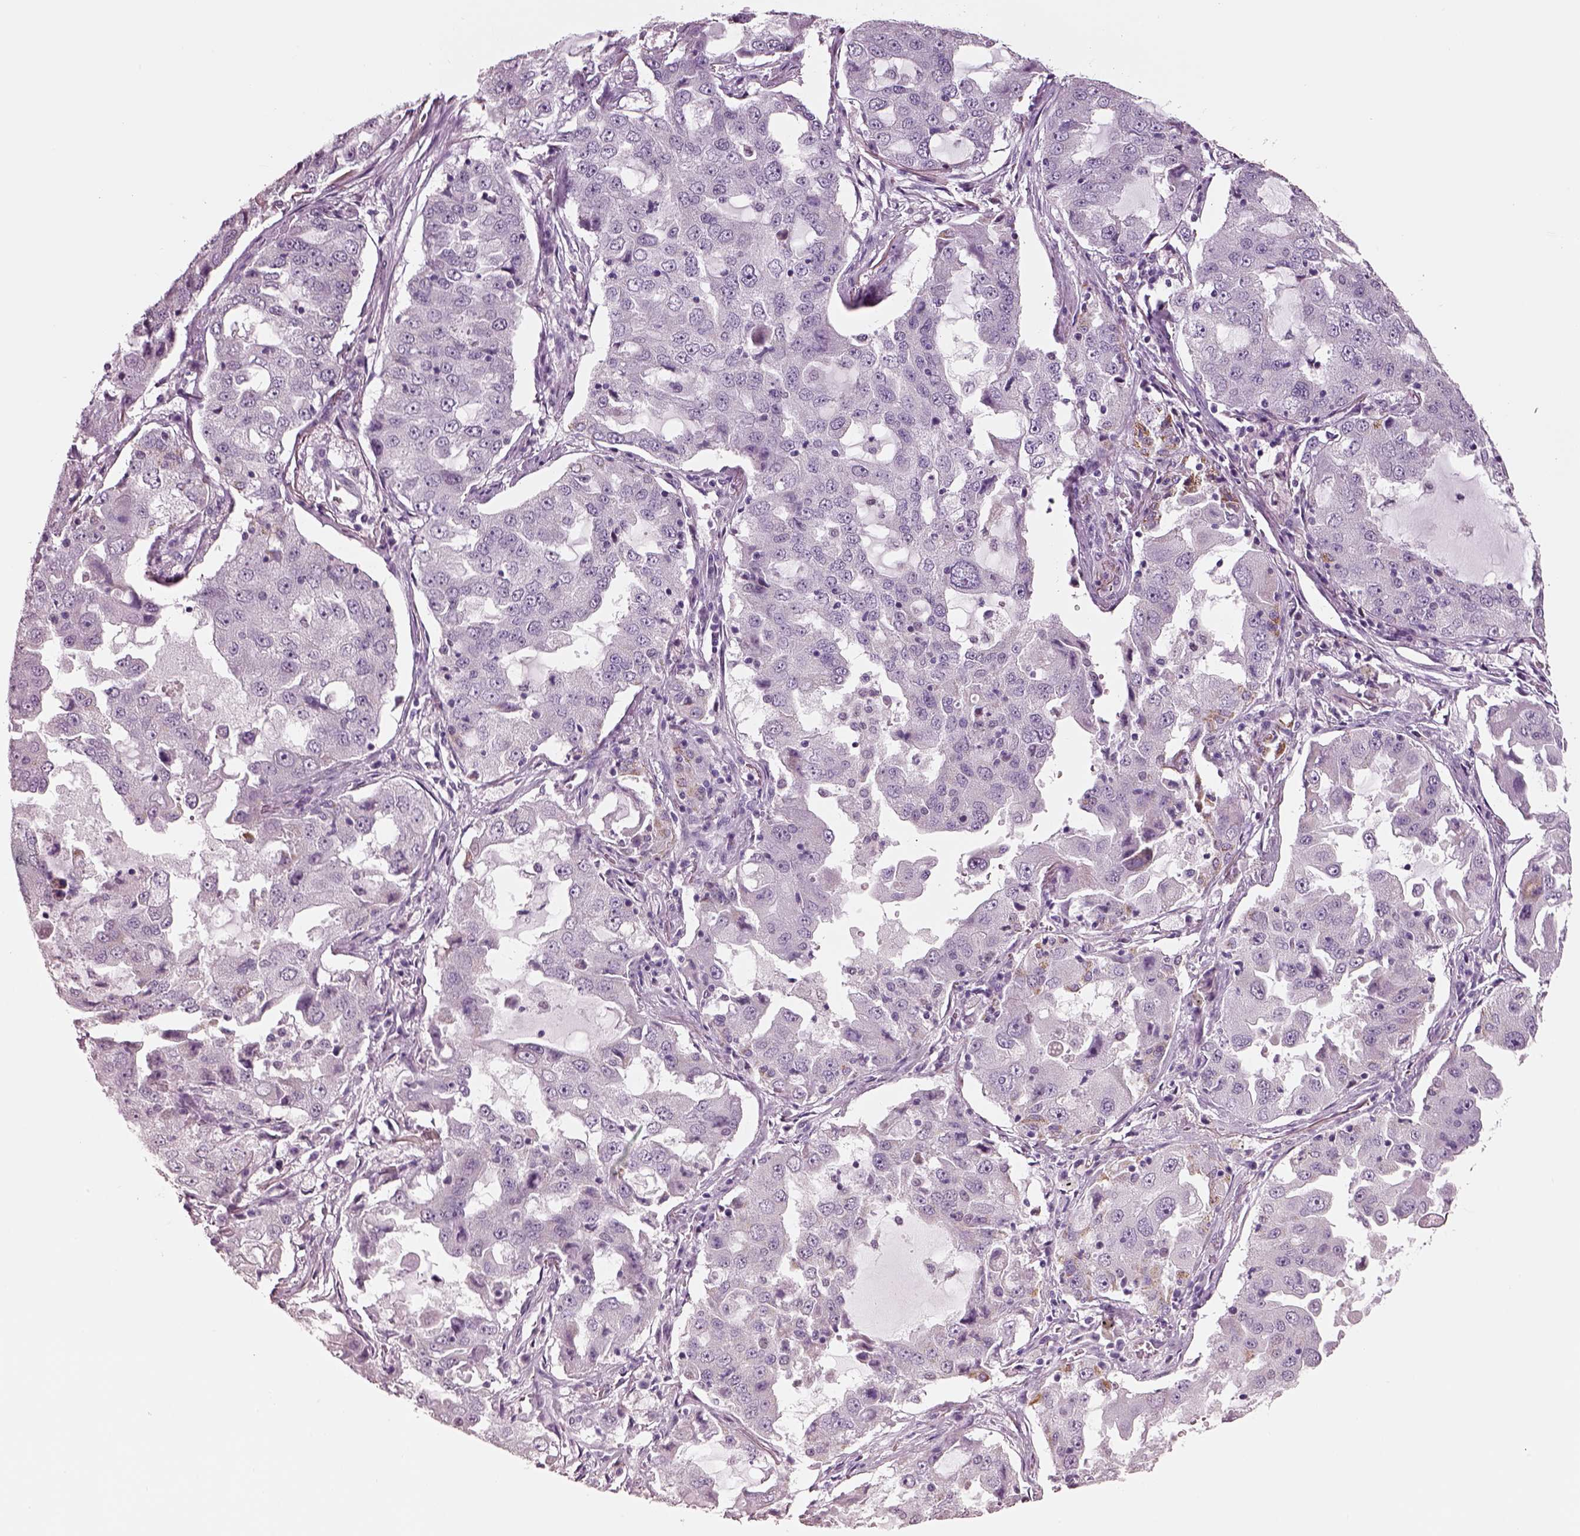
{"staining": {"intensity": "negative", "quantity": "none", "location": "none"}, "tissue": "lung cancer", "cell_type": "Tumor cells", "image_type": "cancer", "snomed": [{"axis": "morphology", "description": "Adenocarcinoma, NOS"}, {"axis": "topography", "description": "Lung"}], "caption": "IHC histopathology image of lung cancer (adenocarcinoma) stained for a protein (brown), which demonstrates no staining in tumor cells.", "gene": "ELSPBP1", "patient": {"sex": "female", "age": 61}}